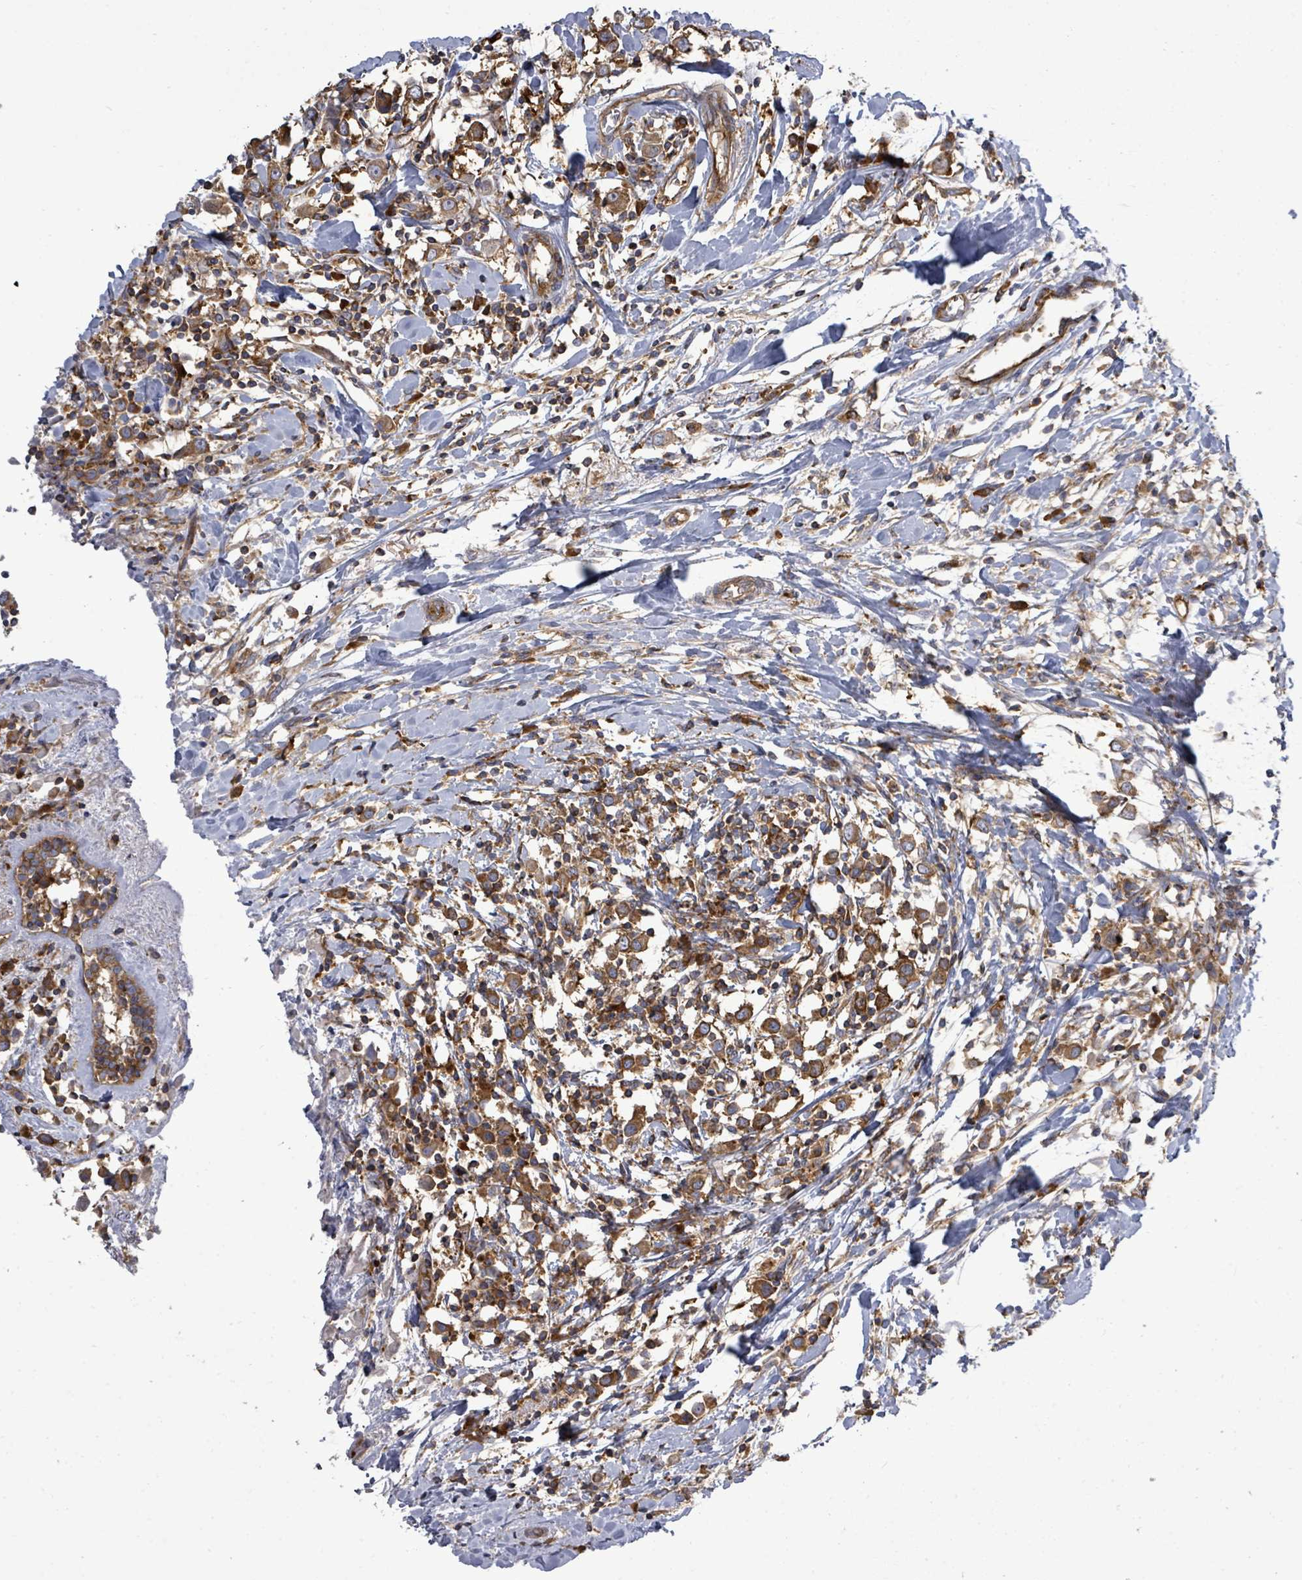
{"staining": {"intensity": "moderate", "quantity": ">75%", "location": "cytoplasmic/membranous"}, "tissue": "breast cancer", "cell_type": "Tumor cells", "image_type": "cancer", "snomed": [{"axis": "morphology", "description": "Duct carcinoma"}, {"axis": "topography", "description": "Breast"}], "caption": "Immunohistochemical staining of human breast cancer (infiltrating ductal carcinoma) demonstrates medium levels of moderate cytoplasmic/membranous protein positivity in about >75% of tumor cells.", "gene": "EIF3C", "patient": {"sex": "female", "age": 61}}